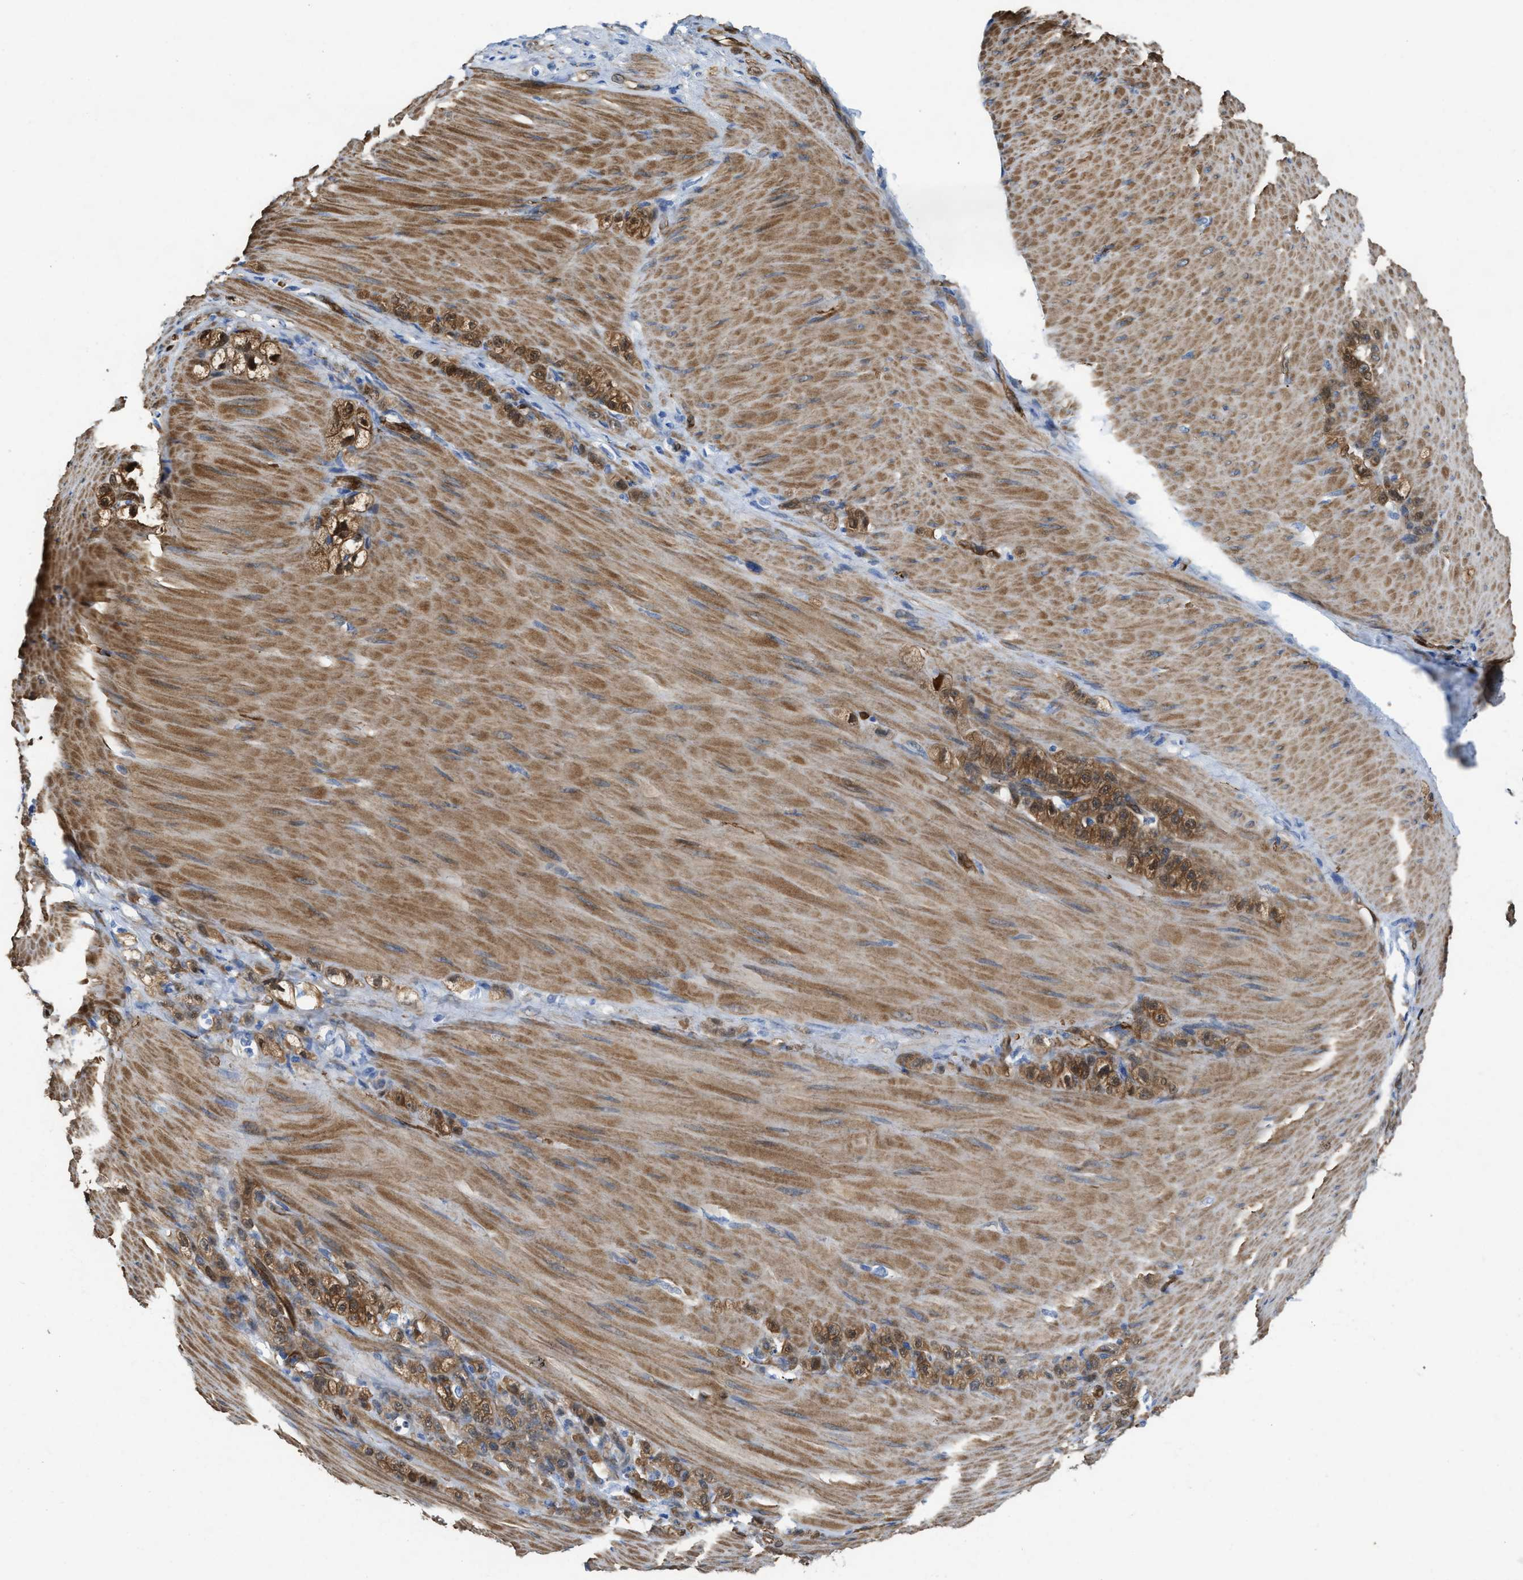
{"staining": {"intensity": "moderate", "quantity": ">75%", "location": "cytoplasmic/membranous,nuclear"}, "tissue": "stomach cancer", "cell_type": "Tumor cells", "image_type": "cancer", "snomed": [{"axis": "morphology", "description": "Normal tissue, NOS"}, {"axis": "morphology", "description": "Adenocarcinoma, NOS"}, {"axis": "topography", "description": "Stomach"}], "caption": "Tumor cells exhibit medium levels of moderate cytoplasmic/membranous and nuclear staining in approximately >75% of cells in human adenocarcinoma (stomach).", "gene": "ASS1", "patient": {"sex": "male", "age": 82}}